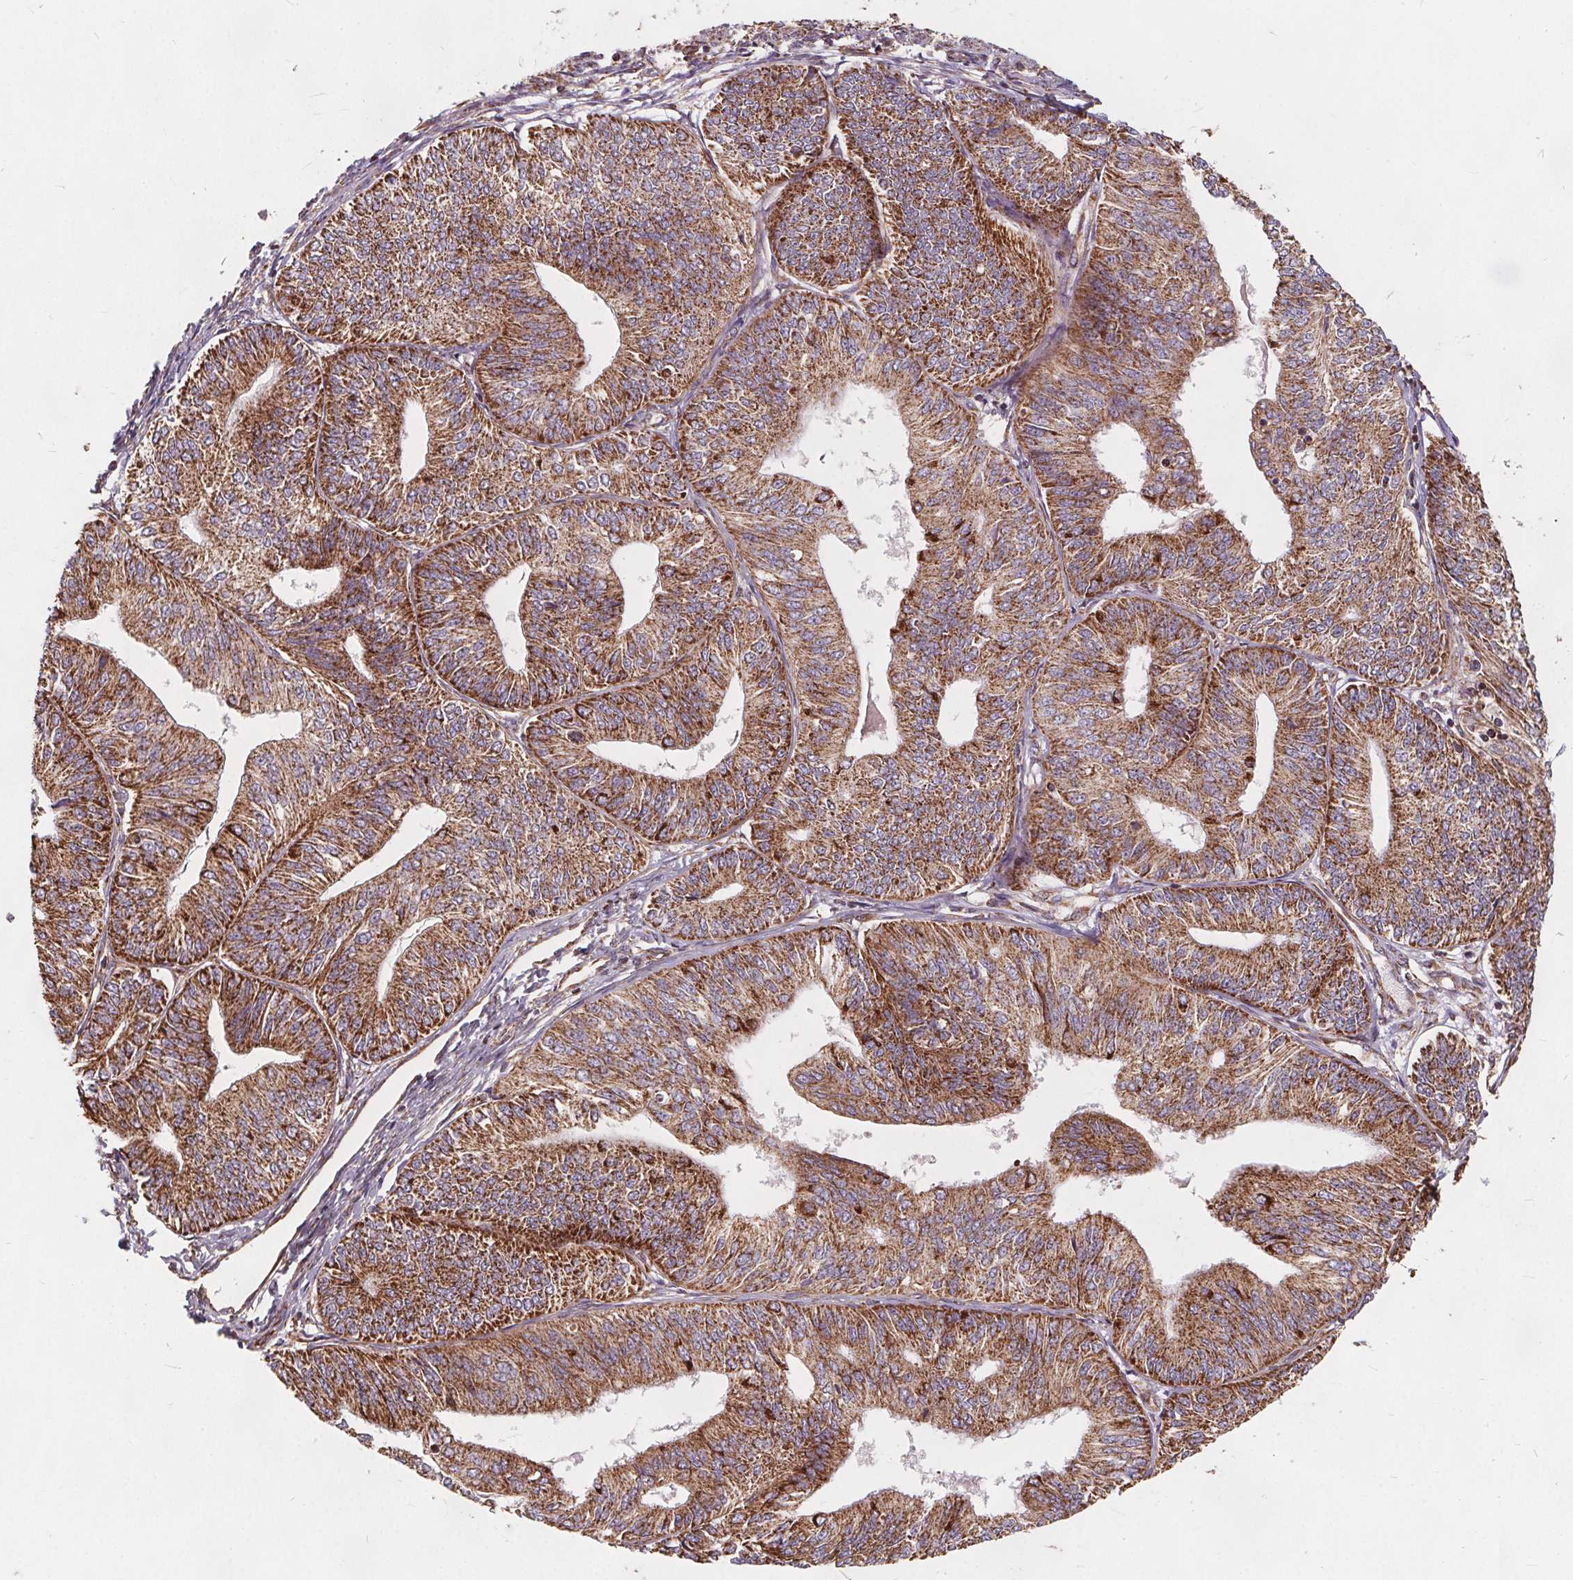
{"staining": {"intensity": "moderate", "quantity": ">75%", "location": "cytoplasmic/membranous"}, "tissue": "endometrial cancer", "cell_type": "Tumor cells", "image_type": "cancer", "snomed": [{"axis": "morphology", "description": "Adenocarcinoma, NOS"}, {"axis": "topography", "description": "Endometrium"}], "caption": "Endometrial adenocarcinoma stained for a protein (brown) reveals moderate cytoplasmic/membranous positive expression in about >75% of tumor cells.", "gene": "PLSCR3", "patient": {"sex": "female", "age": 58}}